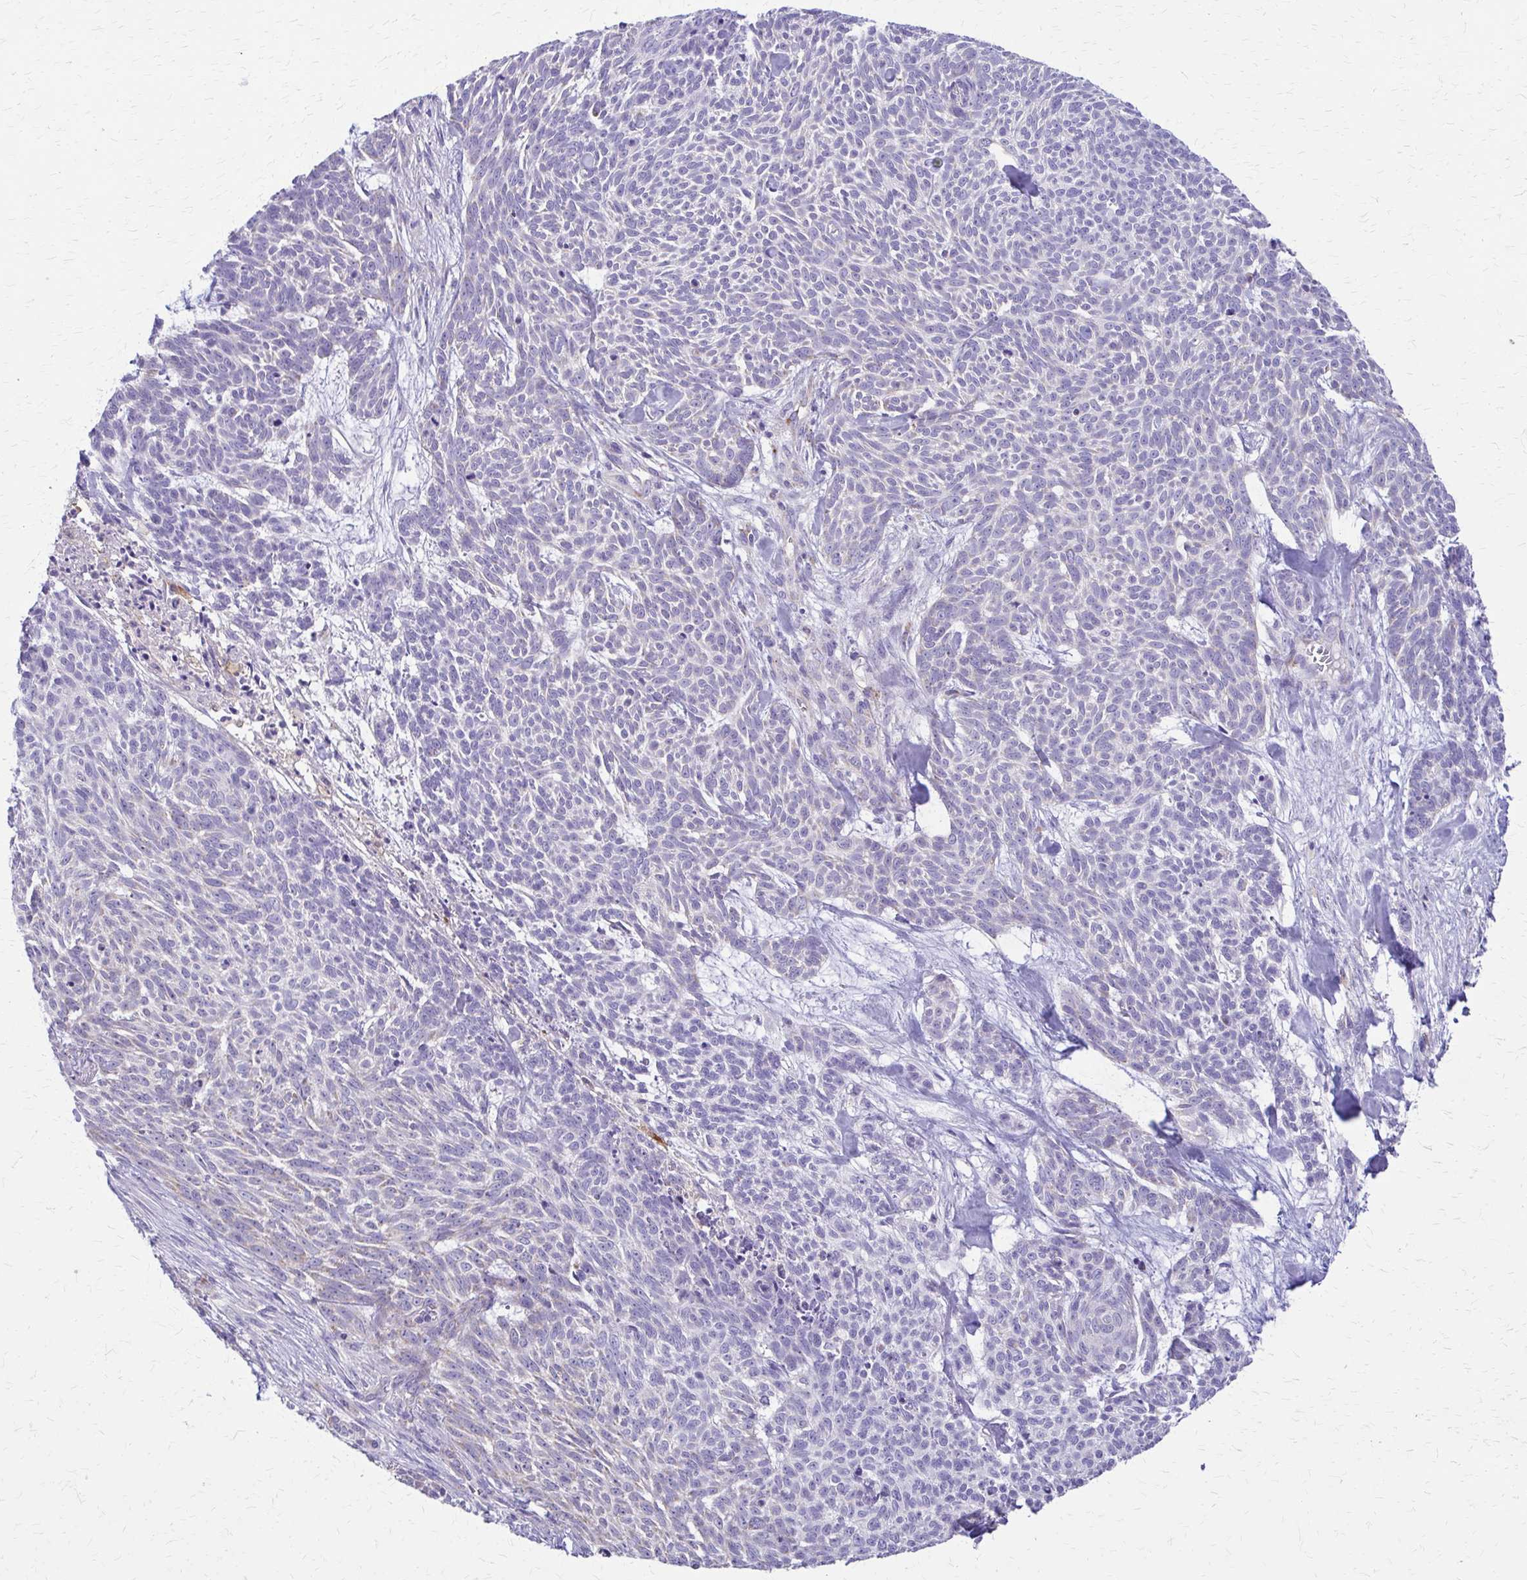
{"staining": {"intensity": "negative", "quantity": "none", "location": "none"}, "tissue": "skin cancer", "cell_type": "Tumor cells", "image_type": "cancer", "snomed": [{"axis": "morphology", "description": "Basal cell carcinoma"}, {"axis": "topography", "description": "Skin"}], "caption": "IHC of basal cell carcinoma (skin) displays no expression in tumor cells.", "gene": "SAMD13", "patient": {"sex": "female", "age": 93}}